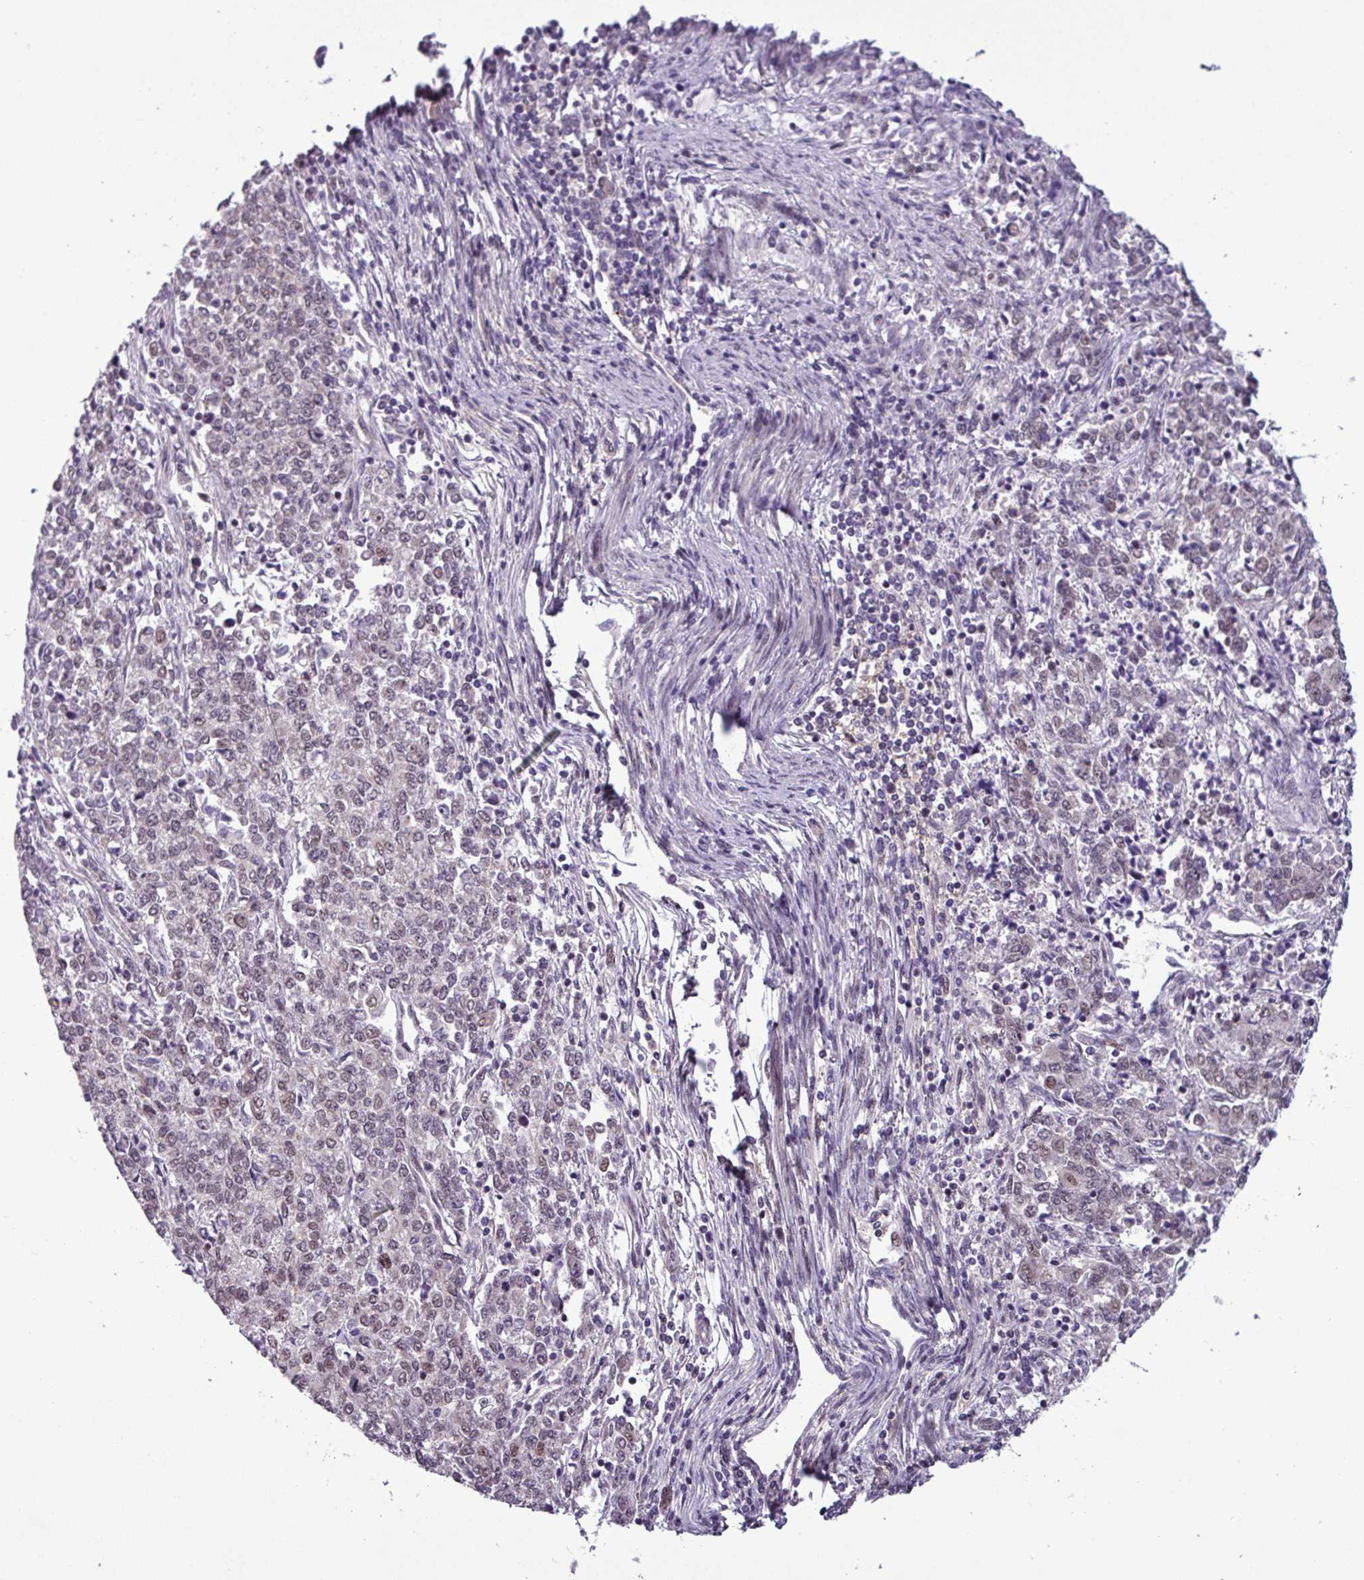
{"staining": {"intensity": "weak", "quantity": "25%-75%", "location": "nuclear"}, "tissue": "endometrial cancer", "cell_type": "Tumor cells", "image_type": "cancer", "snomed": [{"axis": "morphology", "description": "Adenocarcinoma, NOS"}, {"axis": "topography", "description": "Endometrium"}], "caption": "Adenocarcinoma (endometrial) was stained to show a protein in brown. There is low levels of weak nuclear staining in about 25%-75% of tumor cells.", "gene": "NPFFR1", "patient": {"sex": "female", "age": 50}}